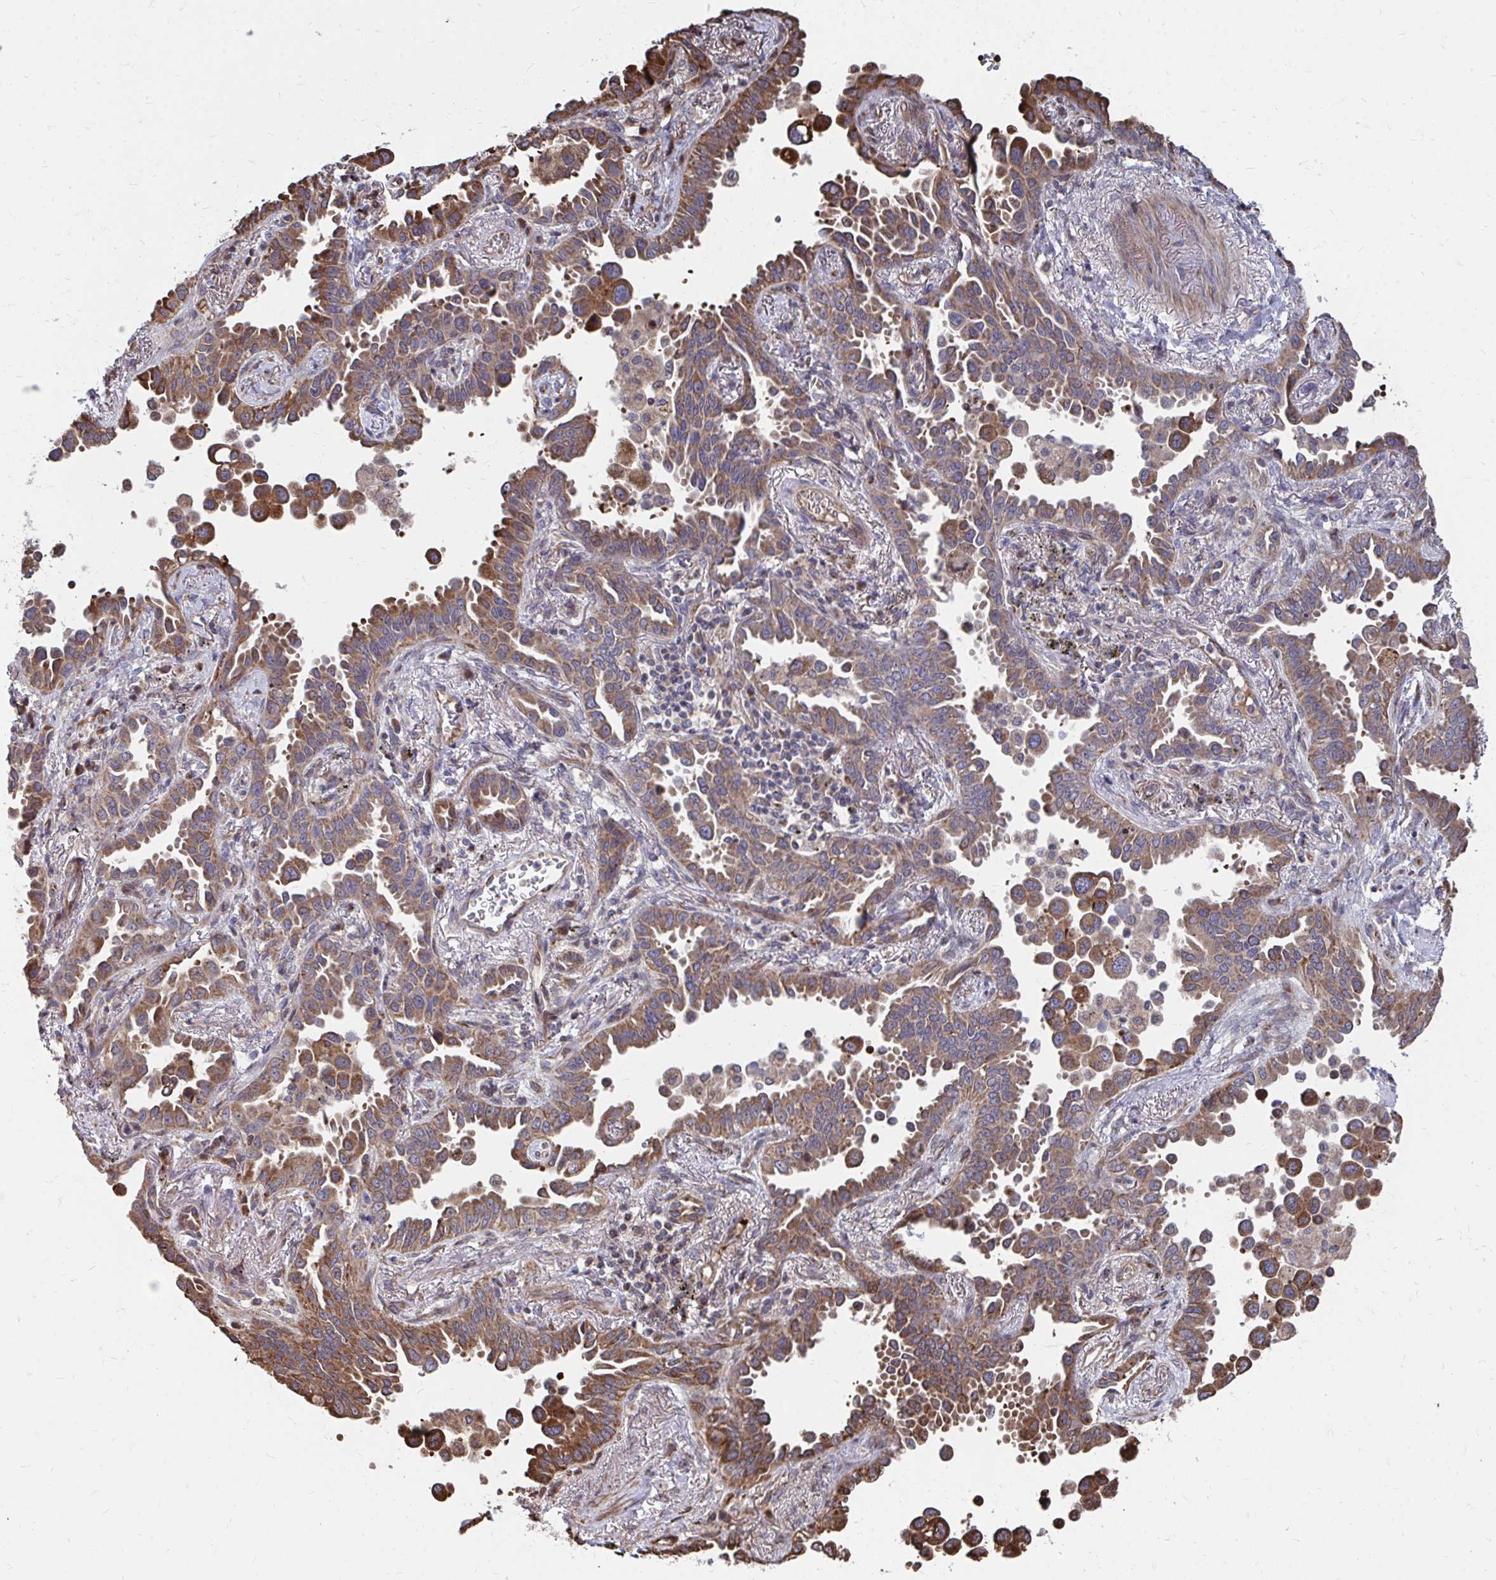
{"staining": {"intensity": "moderate", "quantity": ">75%", "location": "cytoplasmic/membranous"}, "tissue": "lung cancer", "cell_type": "Tumor cells", "image_type": "cancer", "snomed": [{"axis": "morphology", "description": "Adenocarcinoma, NOS"}, {"axis": "topography", "description": "Lung"}], "caption": "IHC image of neoplastic tissue: adenocarcinoma (lung) stained using immunohistochemistry (IHC) demonstrates medium levels of moderate protein expression localized specifically in the cytoplasmic/membranous of tumor cells, appearing as a cytoplasmic/membranous brown color.", "gene": "FAM89A", "patient": {"sex": "male", "age": 67}}